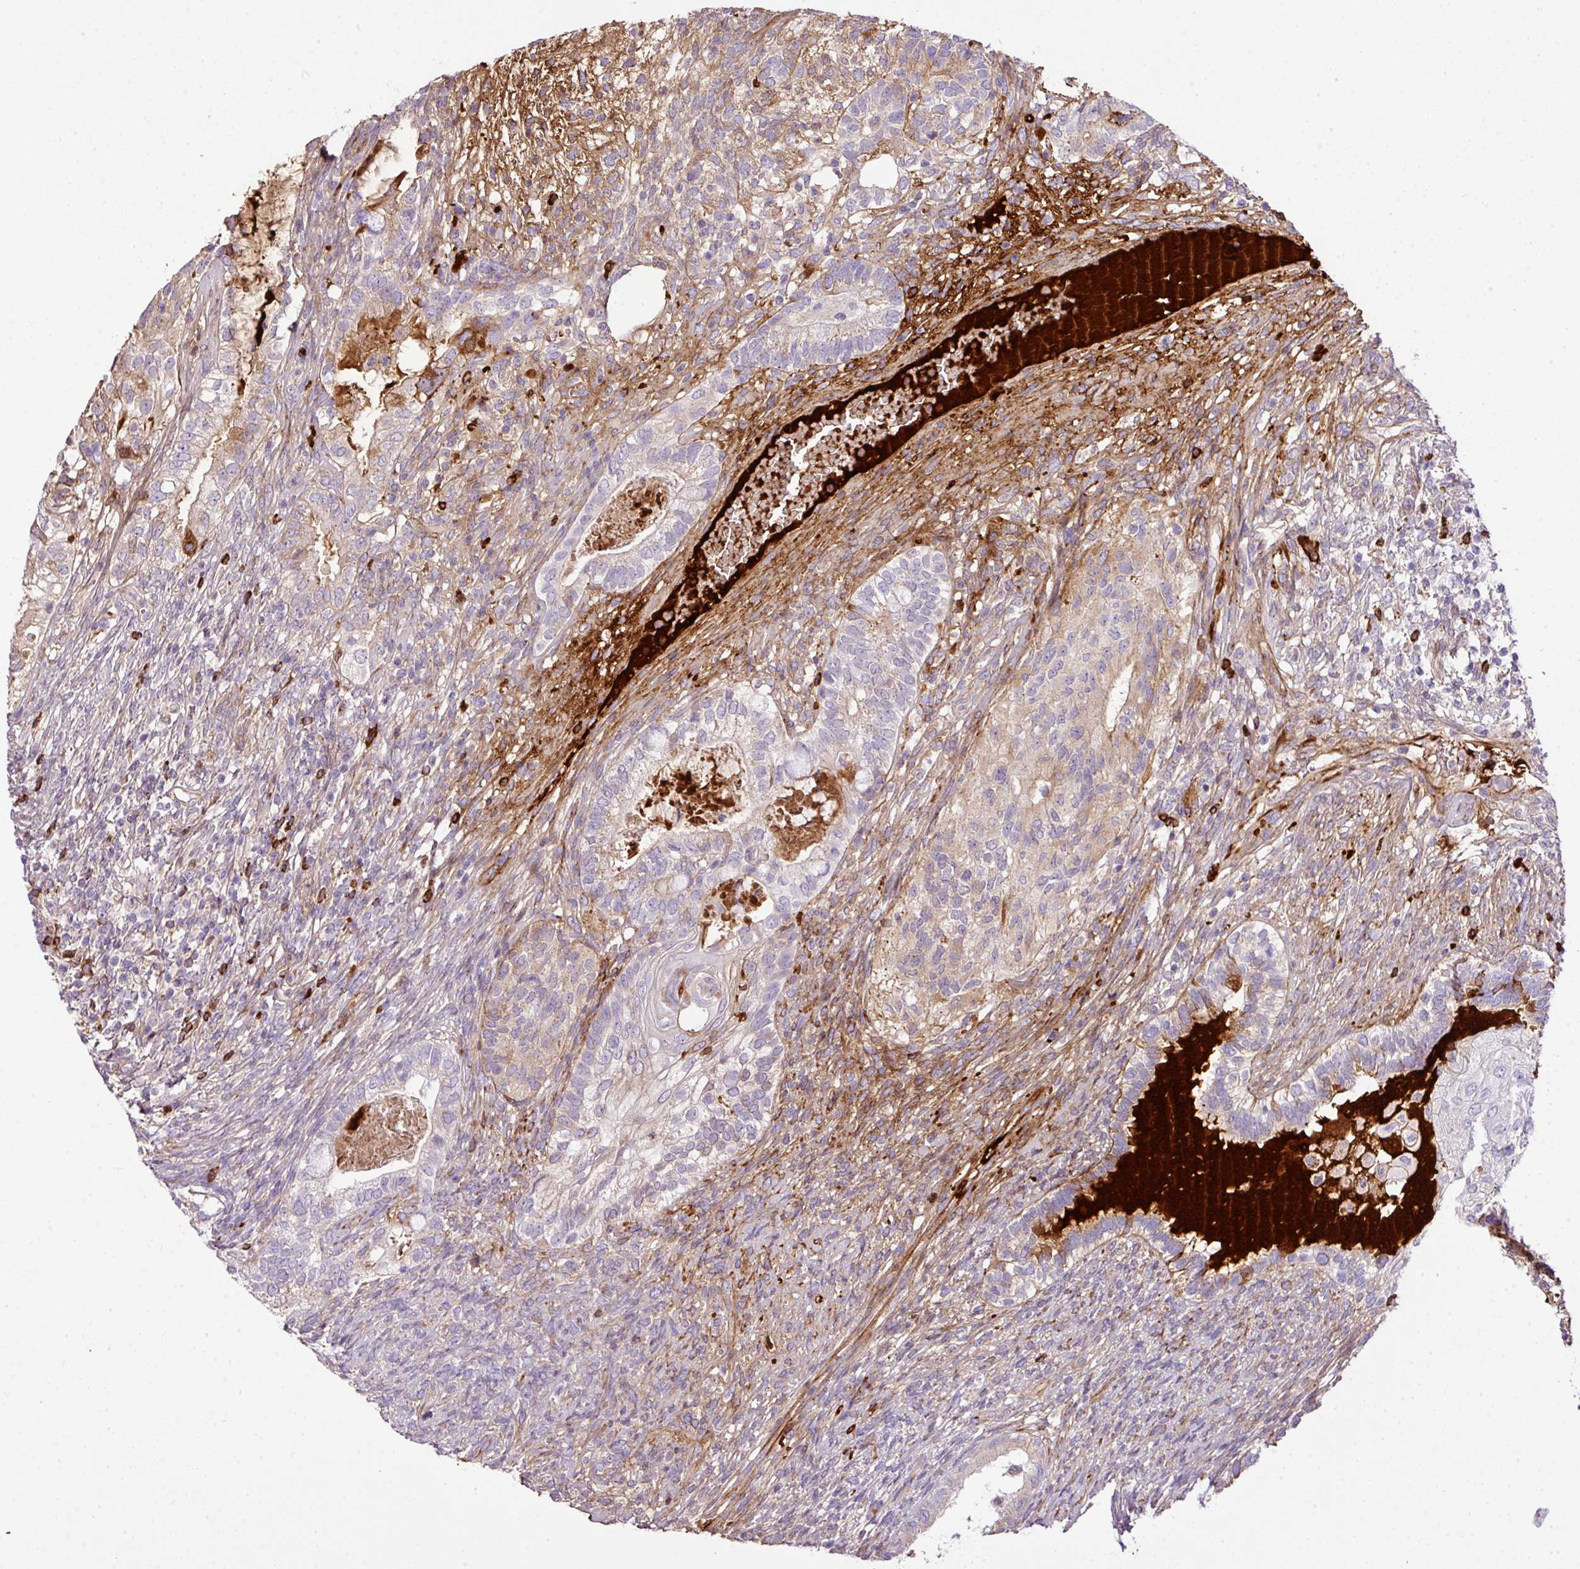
{"staining": {"intensity": "moderate", "quantity": "<25%", "location": "cytoplasmic/membranous"}, "tissue": "testis cancer", "cell_type": "Tumor cells", "image_type": "cancer", "snomed": [{"axis": "morphology", "description": "Seminoma, NOS"}, {"axis": "morphology", "description": "Carcinoma, Embryonal, NOS"}, {"axis": "topography", "description": "Testis"}], "caption": "The immunohistochemical stain highlights moderate cytoplasmic/membranous expression in tumor cells of testis cancer tissue. The protein of interest is shown in brown color, while the nuclei are stained blue.", "gene": "CTXN2", "patient": {"sex": "male", "age": 41}}